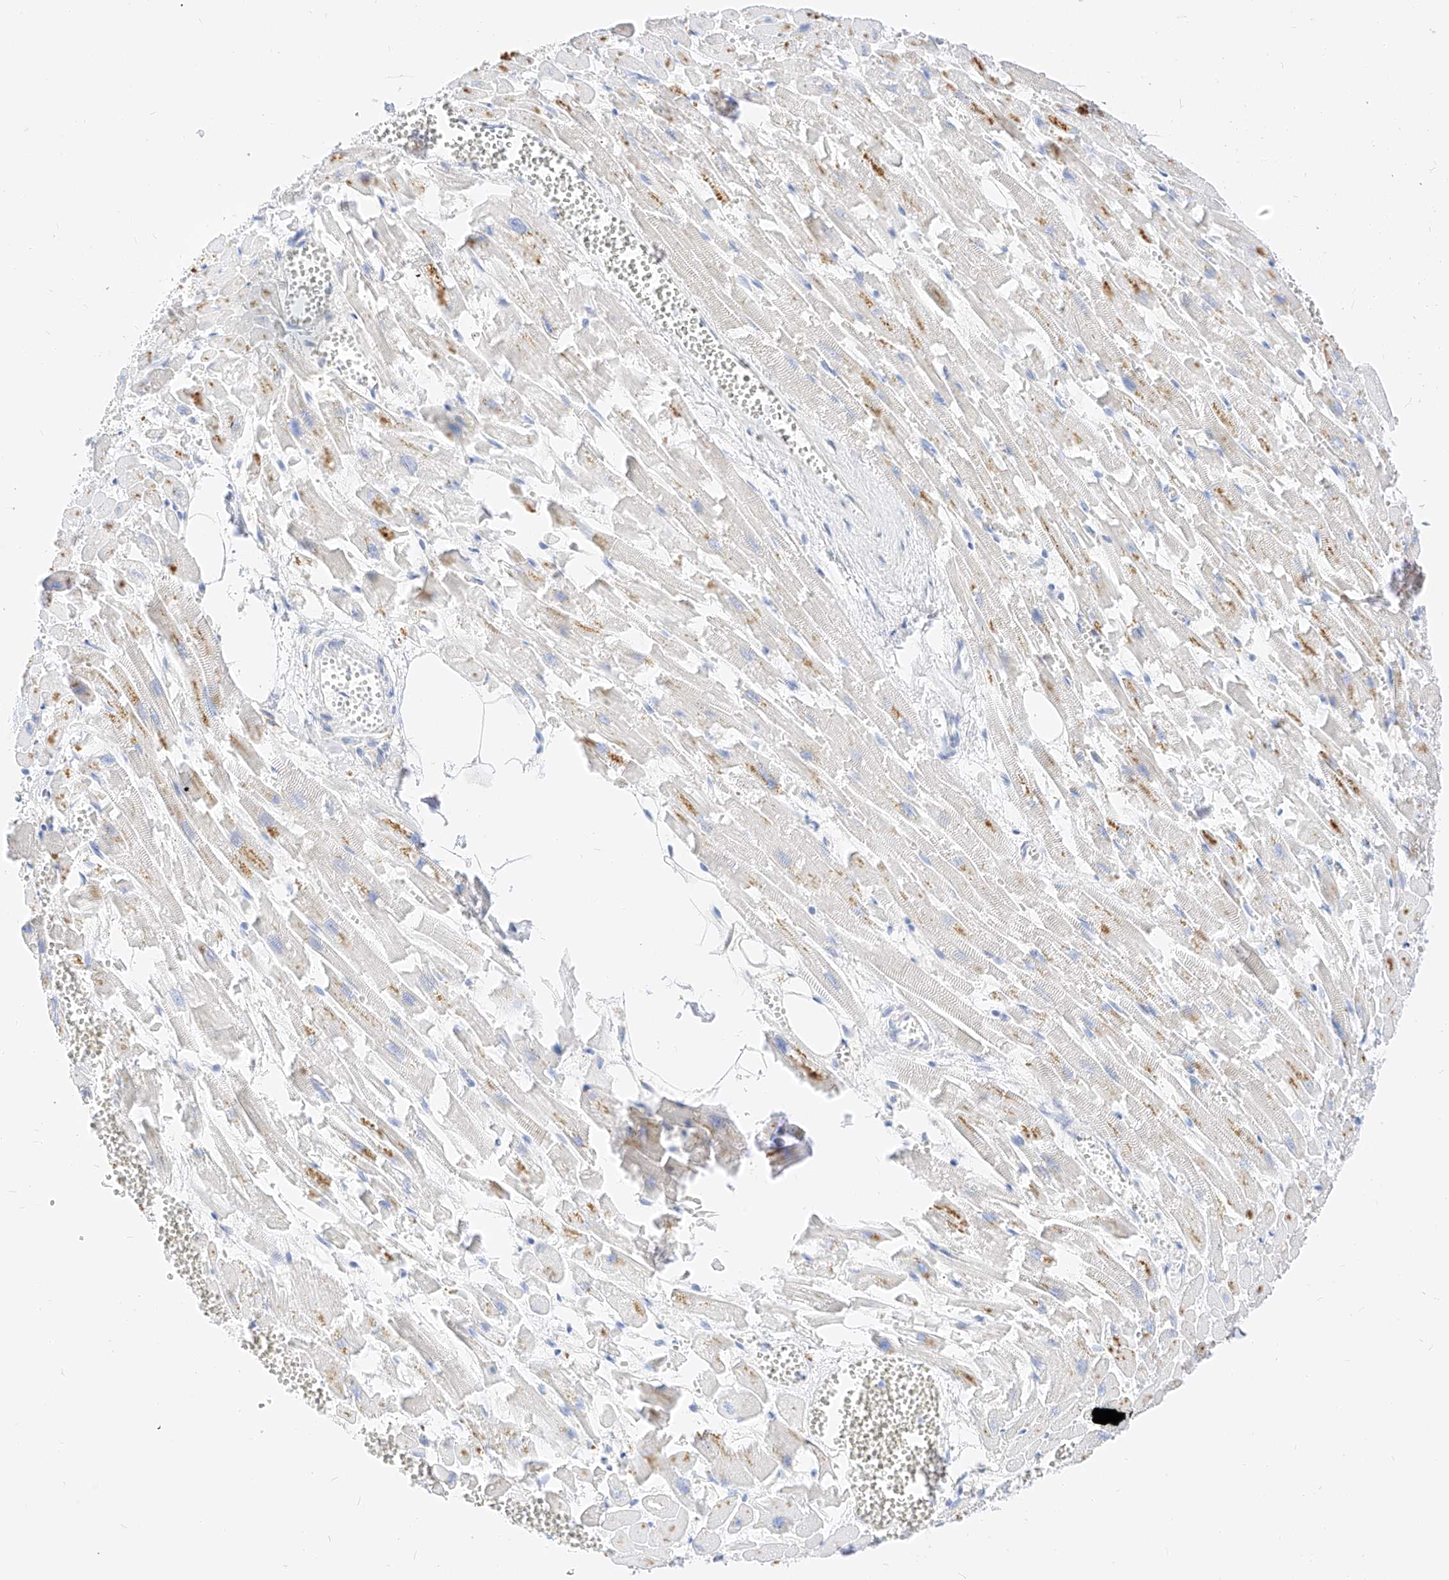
{"staining": {"intensity": "moderate", "quantity": "<25%", "location": "cytoplasmic/membranous"}, "tissue": "heart muscle", "cell_type": "Cardiomyocytes", "image_type": "normal", "snomed": [{"axis": "morphology", "description": "Normal tissue, NOS"}, {"axis": "topography", "description": "Heart"}], "caption": "This is a histology image of immunohistochemistry staining of normal heart muscle, which shows moderate staining in the cytoplasmic/membranous of cardiomyocytes.", "gene": "MAP7", "patient": {"sex": "female", "age": 64}}